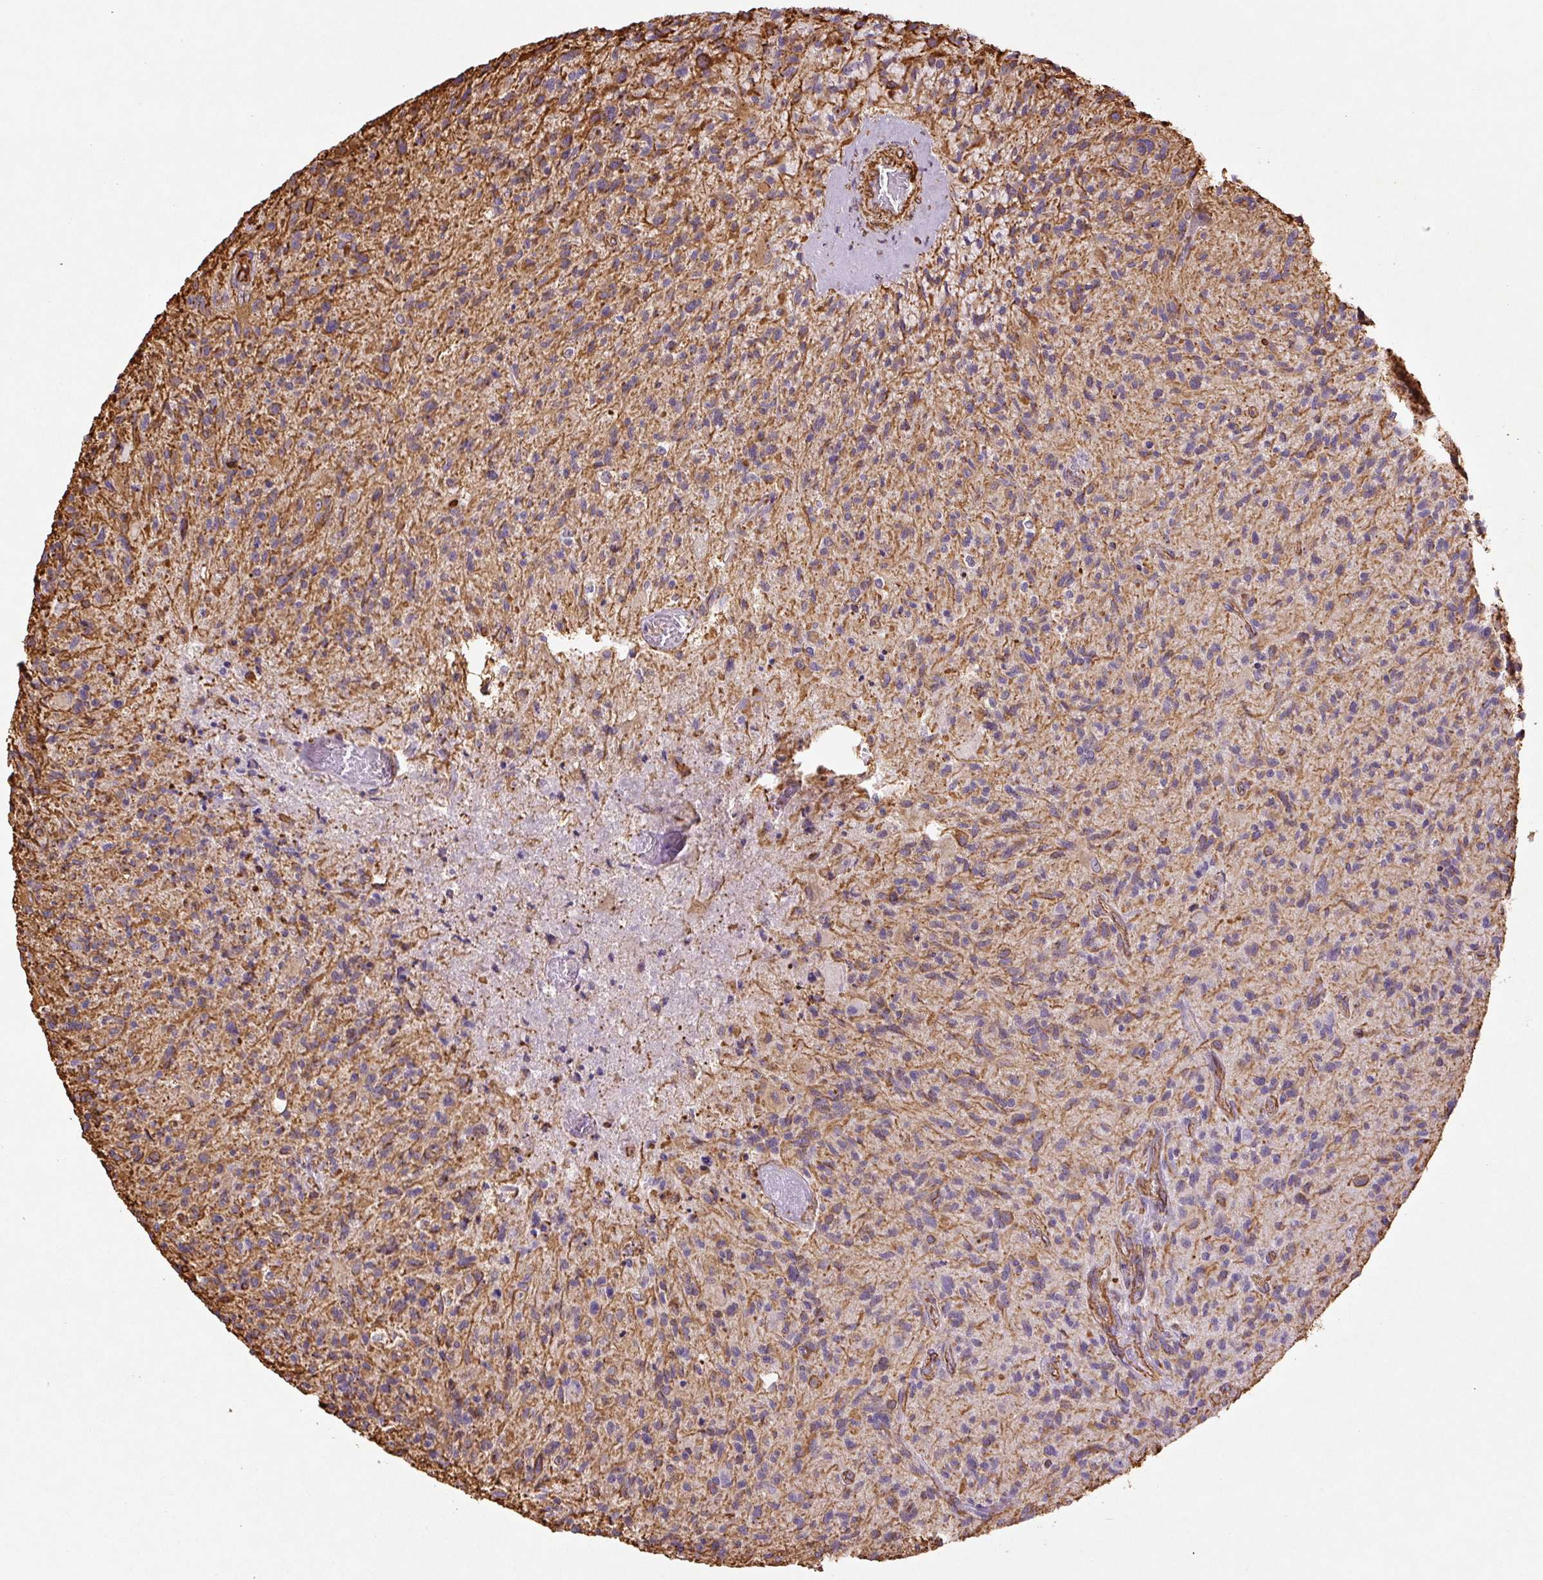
{"staining": {"intensity": "moderate", "quantity": "<25%", "location": "cytoplasmic/membranous"}, "tissue": "glioma", "cell_type": "Tumor cells", "image_type": "cancer", "snomed": [{"axis": "morphology", "description": "Glioma, malignant, High grade"}, {"axis": "topography", "description": "Brain"}], "caption": "Brown immunohistochemical staining in human glioma demonstrates moderate cytoplasmic/membranous positivity in approximately <25% of tumor cells.", "gene": "VIM", "patient": {"sex": "female", "age": 70}}